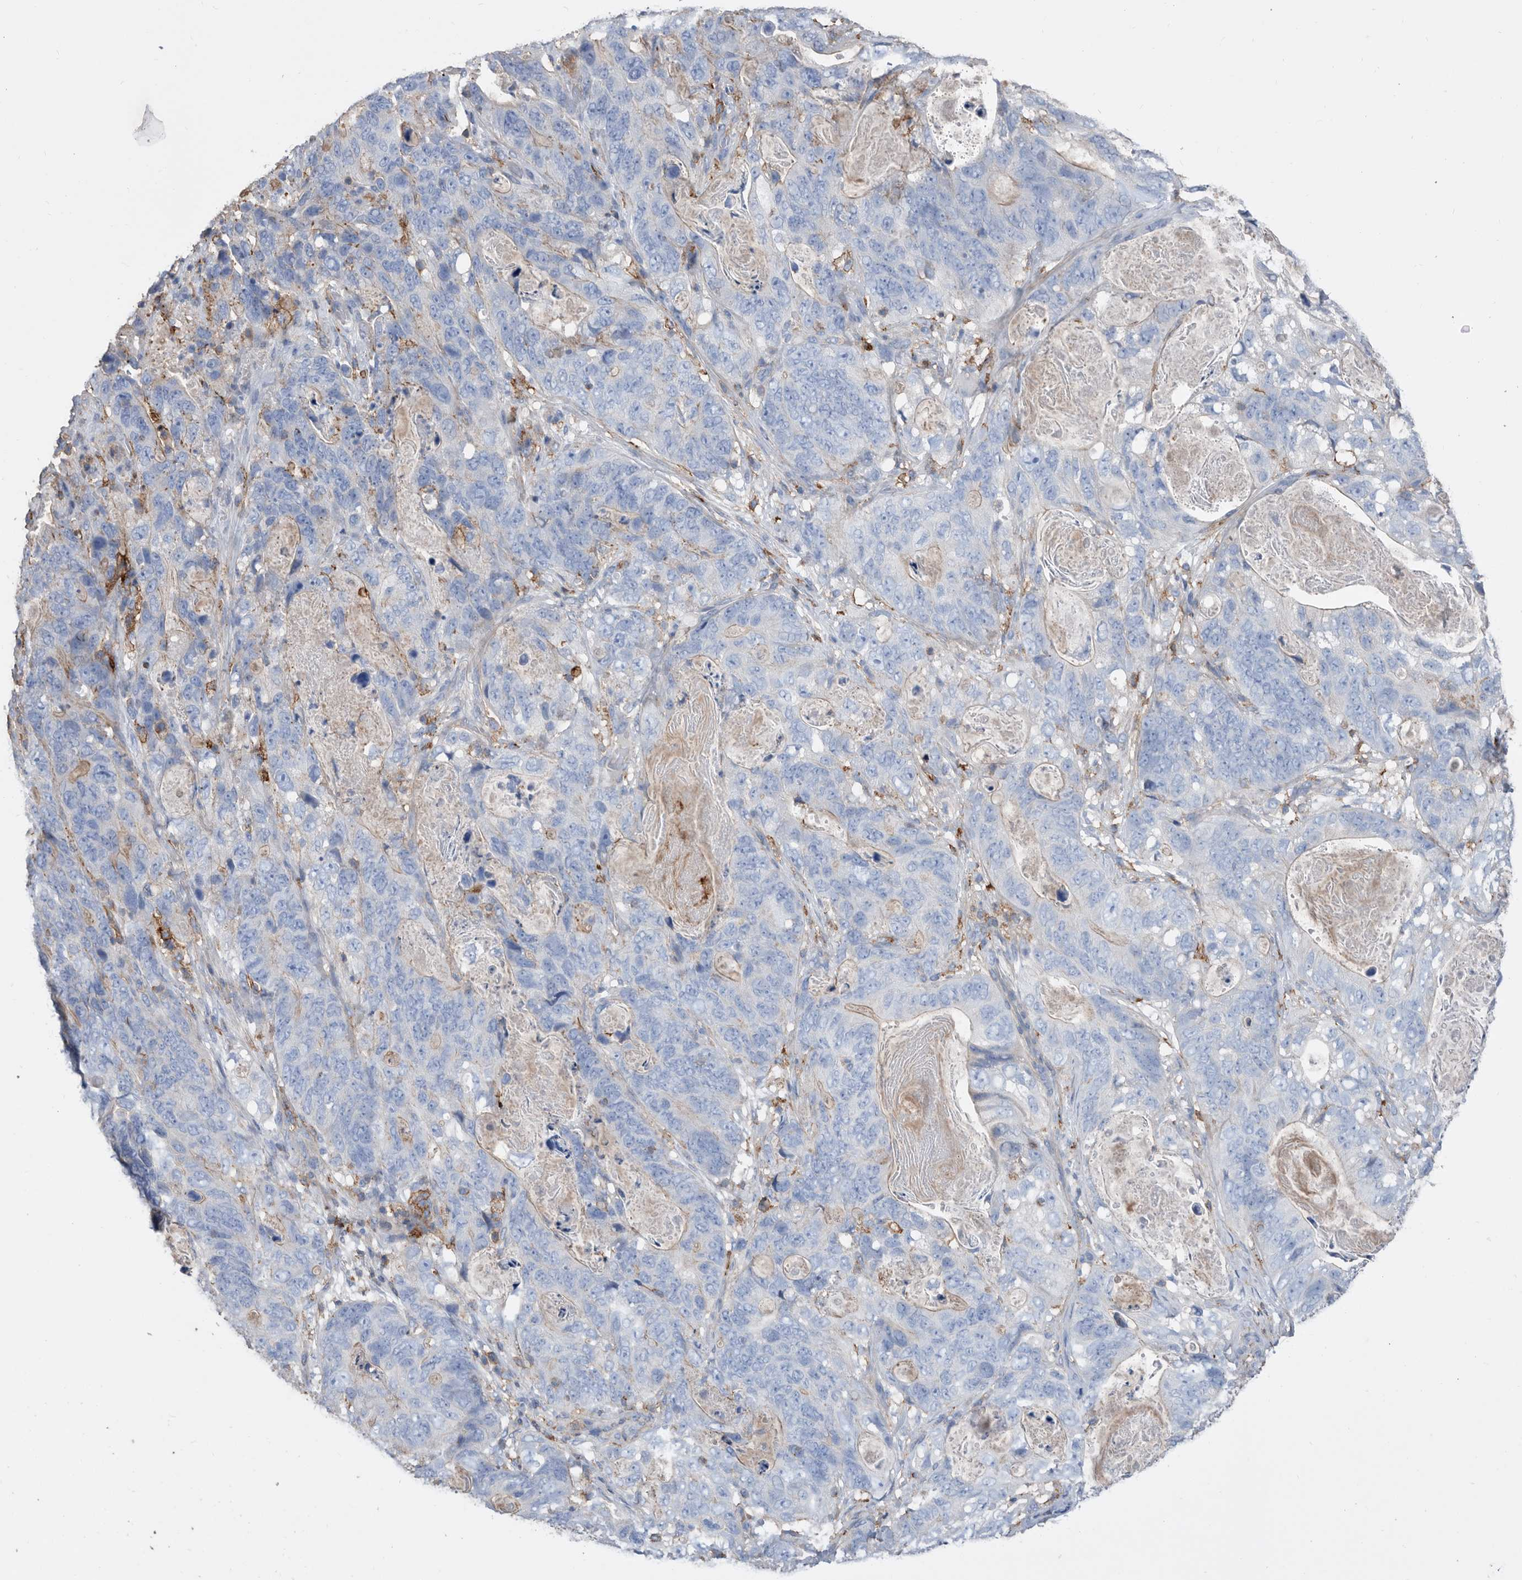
{"staining": {"intensity": "negative", "quantity": "none", "location": "none"}, "tissue": "stomach cancer", "cell_type": "Tumor cells", "image_type": "cancer", "snomed": [{"axis": "morphology", "description": "Normal tissue, NOS"}, {"axis": "morphology", "description": "Adenocarcinoma, NOS"}, {"axis": "topography", "description": "Stomach"}], "caption": "IHC micrograph of neoplastic tissue: stomach cancer (adenocarcinoma) stained with DAB (3,3'-diaminobenzidine) exhibits no significant protein expression in tumor cells.", "gene": "MS4A4A", "patient": {"sex": "female", "age": 89}}